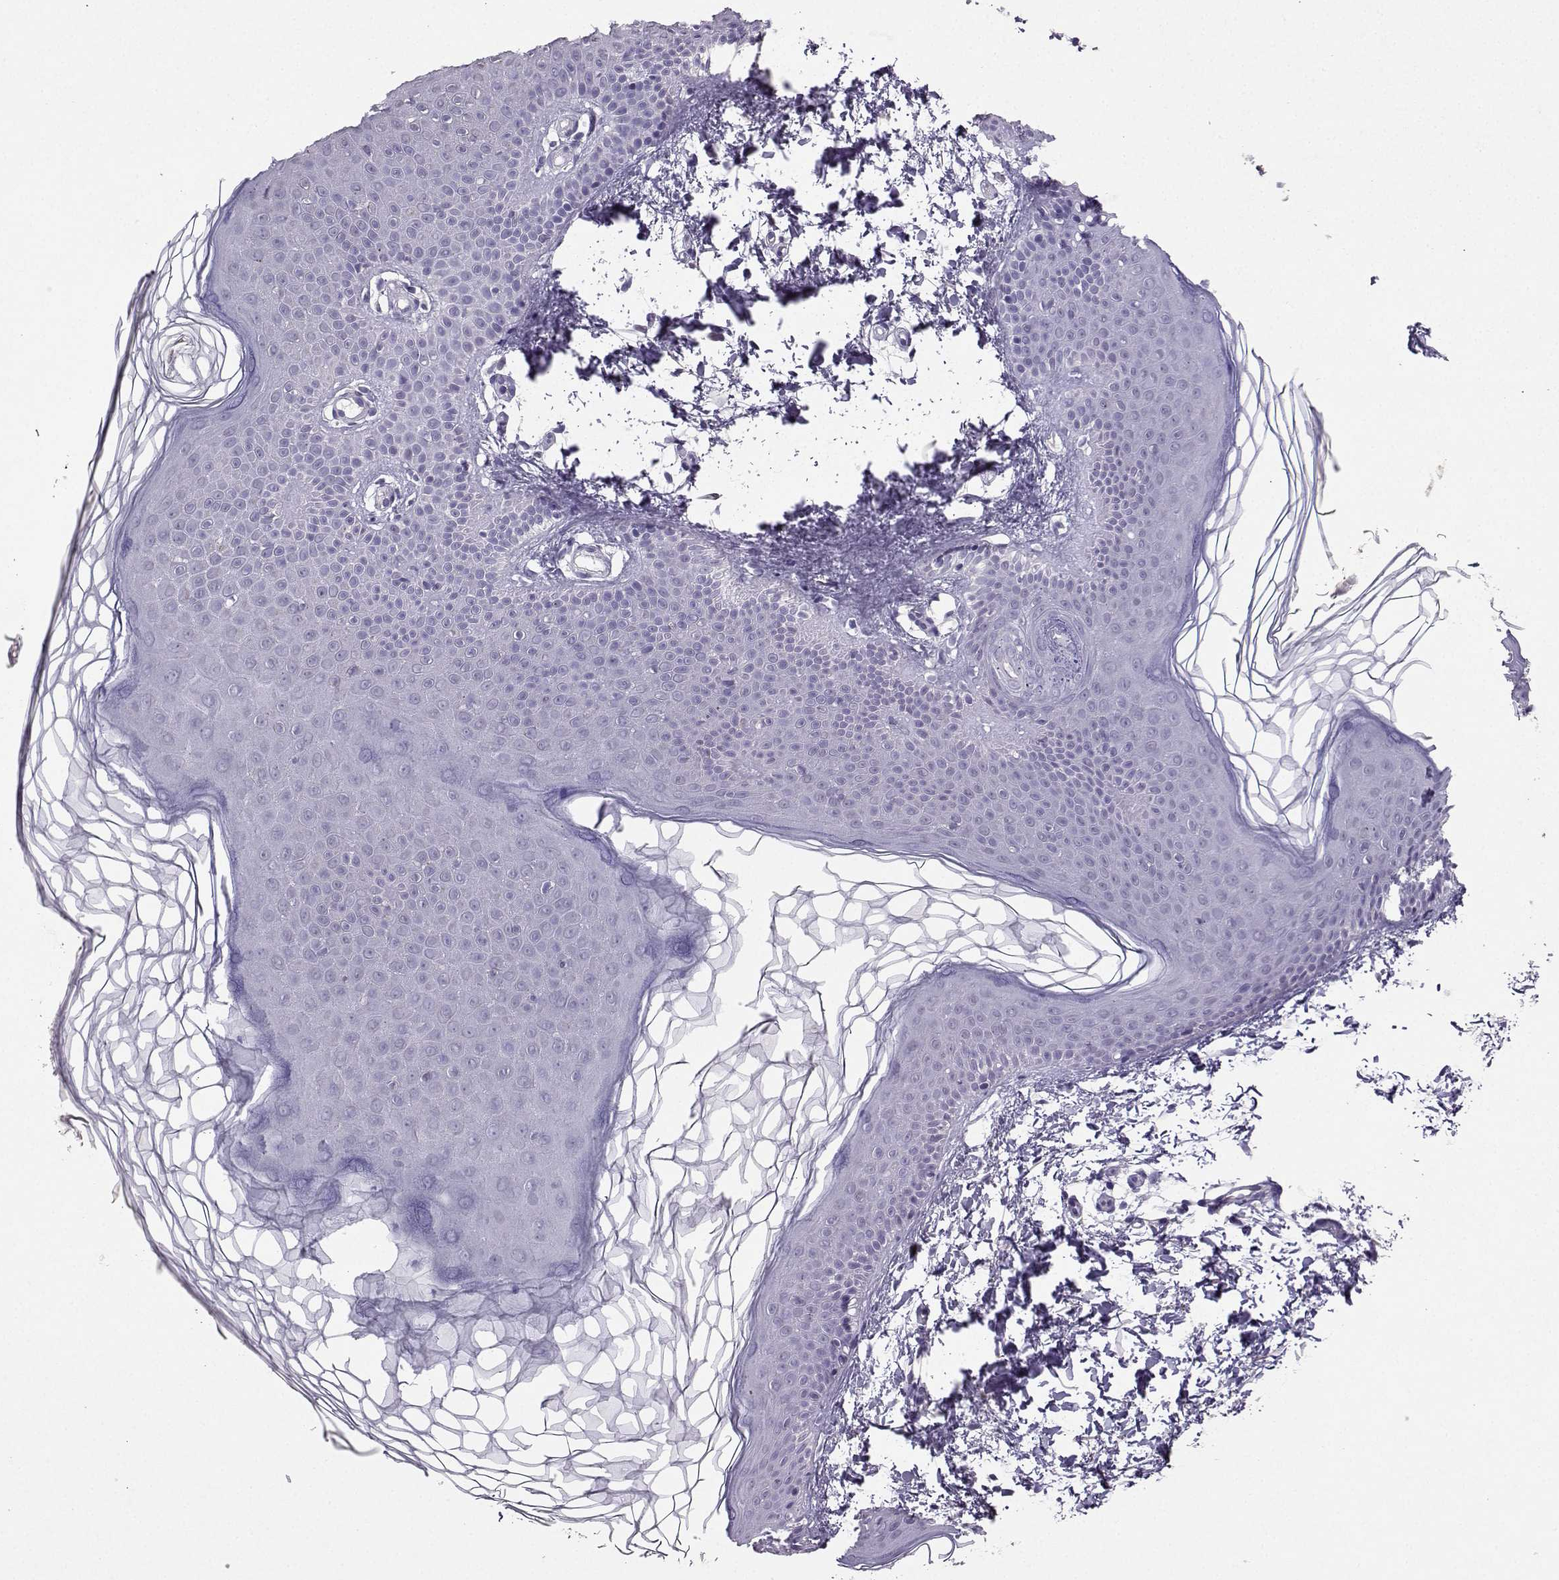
{"staining": {"intensity": "negative", "quantity": "none", "location": "none"}, "tissue": "skin", "cell_type": "Fibroblasts", "image_type": "normal", "snomed": [{"axis": "morphology", "description": "Normal tissue, NOS"}, {"axis": "topography", "description": "Skin"}], "caption": "Skin was stained to show a protein in brown. There is no significant positivity in fibroblasts. (DAB (3,3'-diaminobenzidine) immunohistochemistry (IHC) with hematoxylin counter stain).", "gene": "GRIK4", "patient": {"sex": "female", "age": 62}}